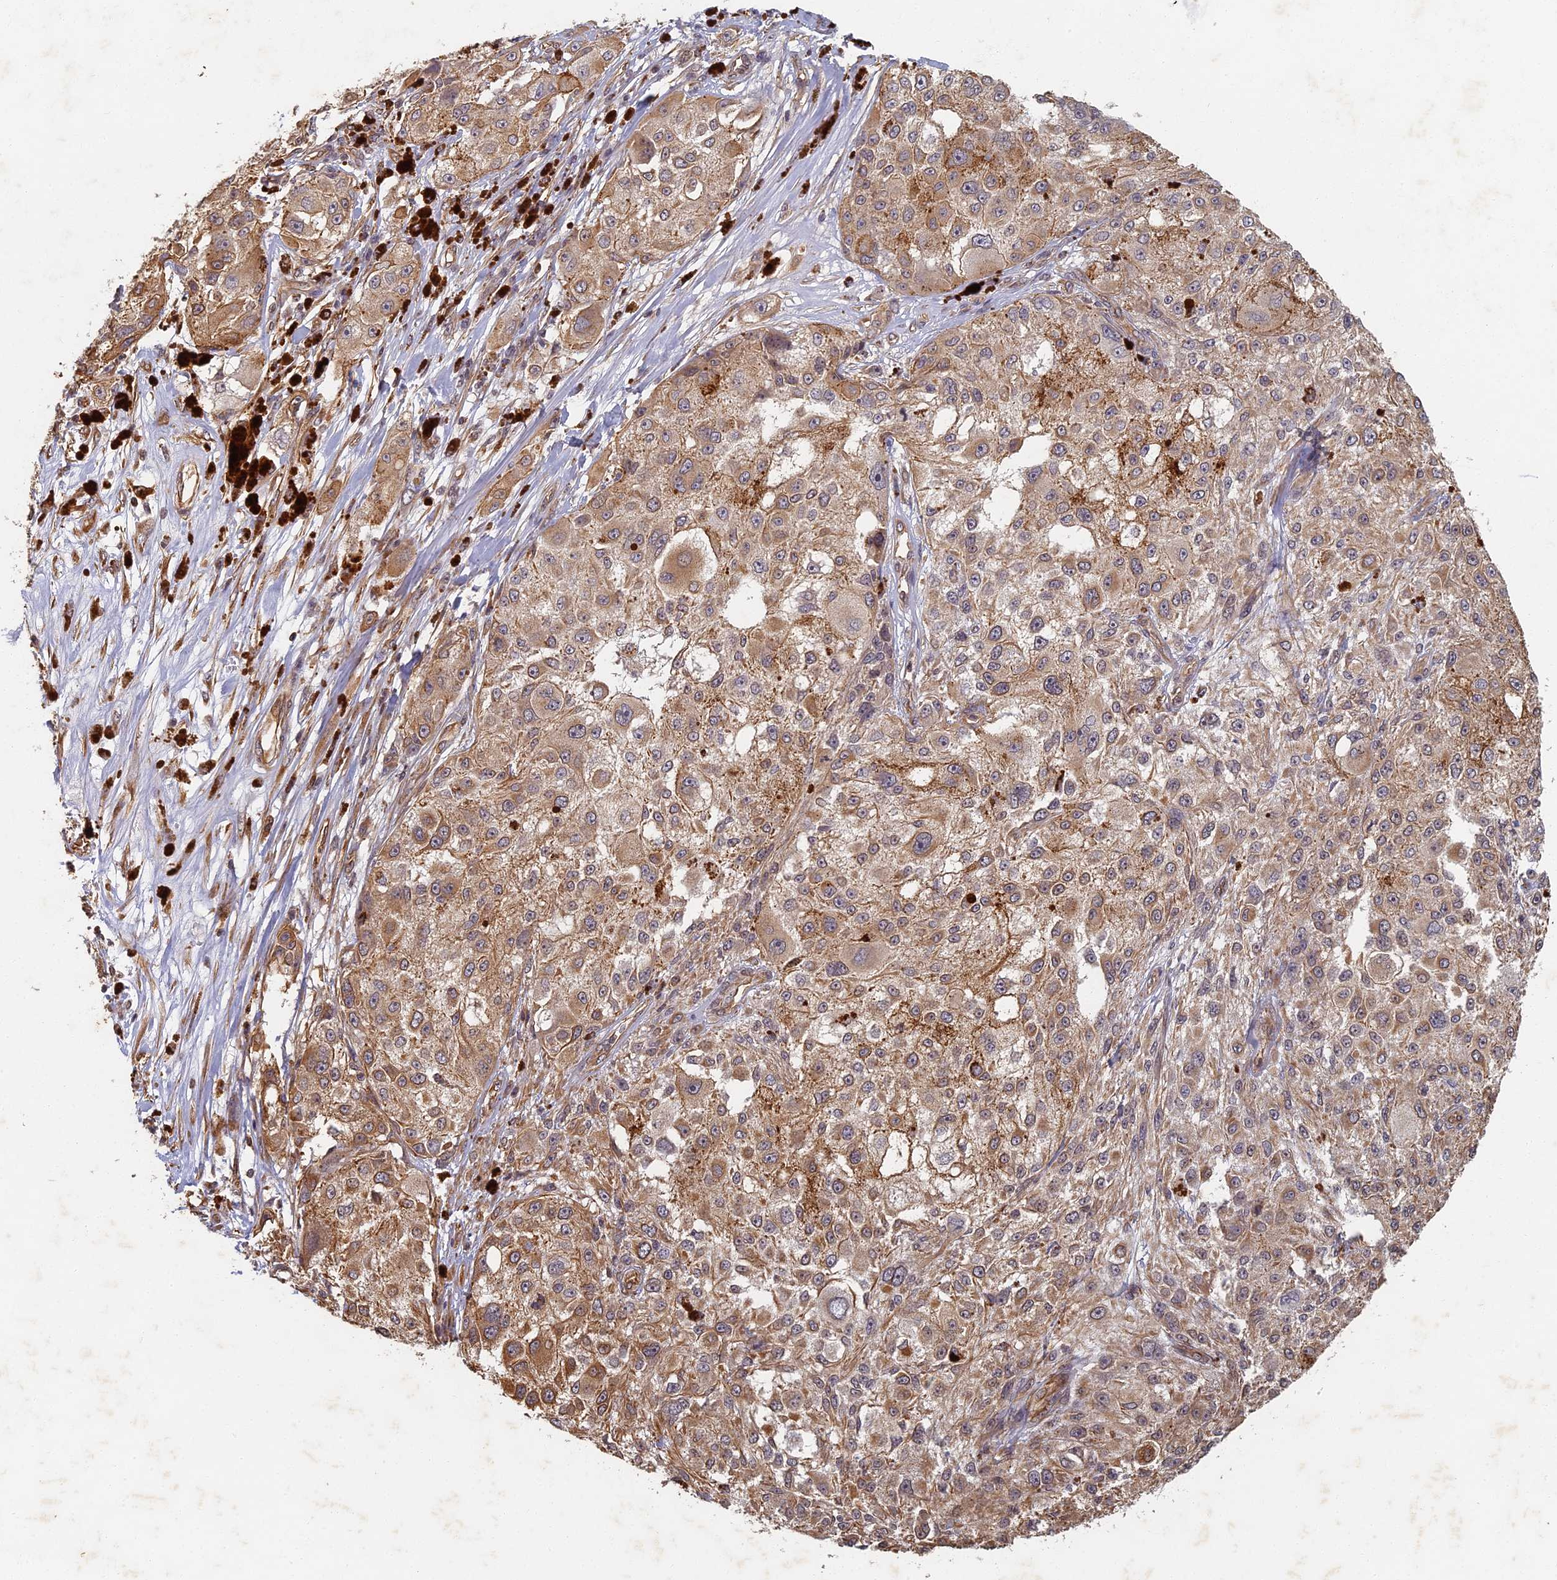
{"staining": {"intensity": "moderate", "quantity": ">75%", "location": "cytoplasmic/membranous"}, "tissue": "melanoma", "cell_type": "Tumor cells", "image_type": "cancer", "snomed": [{"axis": "morphology", "description": "Necrosis, NOS"}, {"axis": "morphology", "description": "Malignant melanoma, NOS"}, {"axis": "topography", "description": "Skin"}], "caption": "High-magnification brightfield microscopy of malignant melanoma stained with DAB (3,3'-diaminobenzidine) (brown) and counterstained with hematoxylin (blue). tumor cells exhibit moderate cytoplasmic/membranous expression is seen in about>75% of cells.", "gene": "ABCB10", "patient": {"sex": "female", "age": 87}}